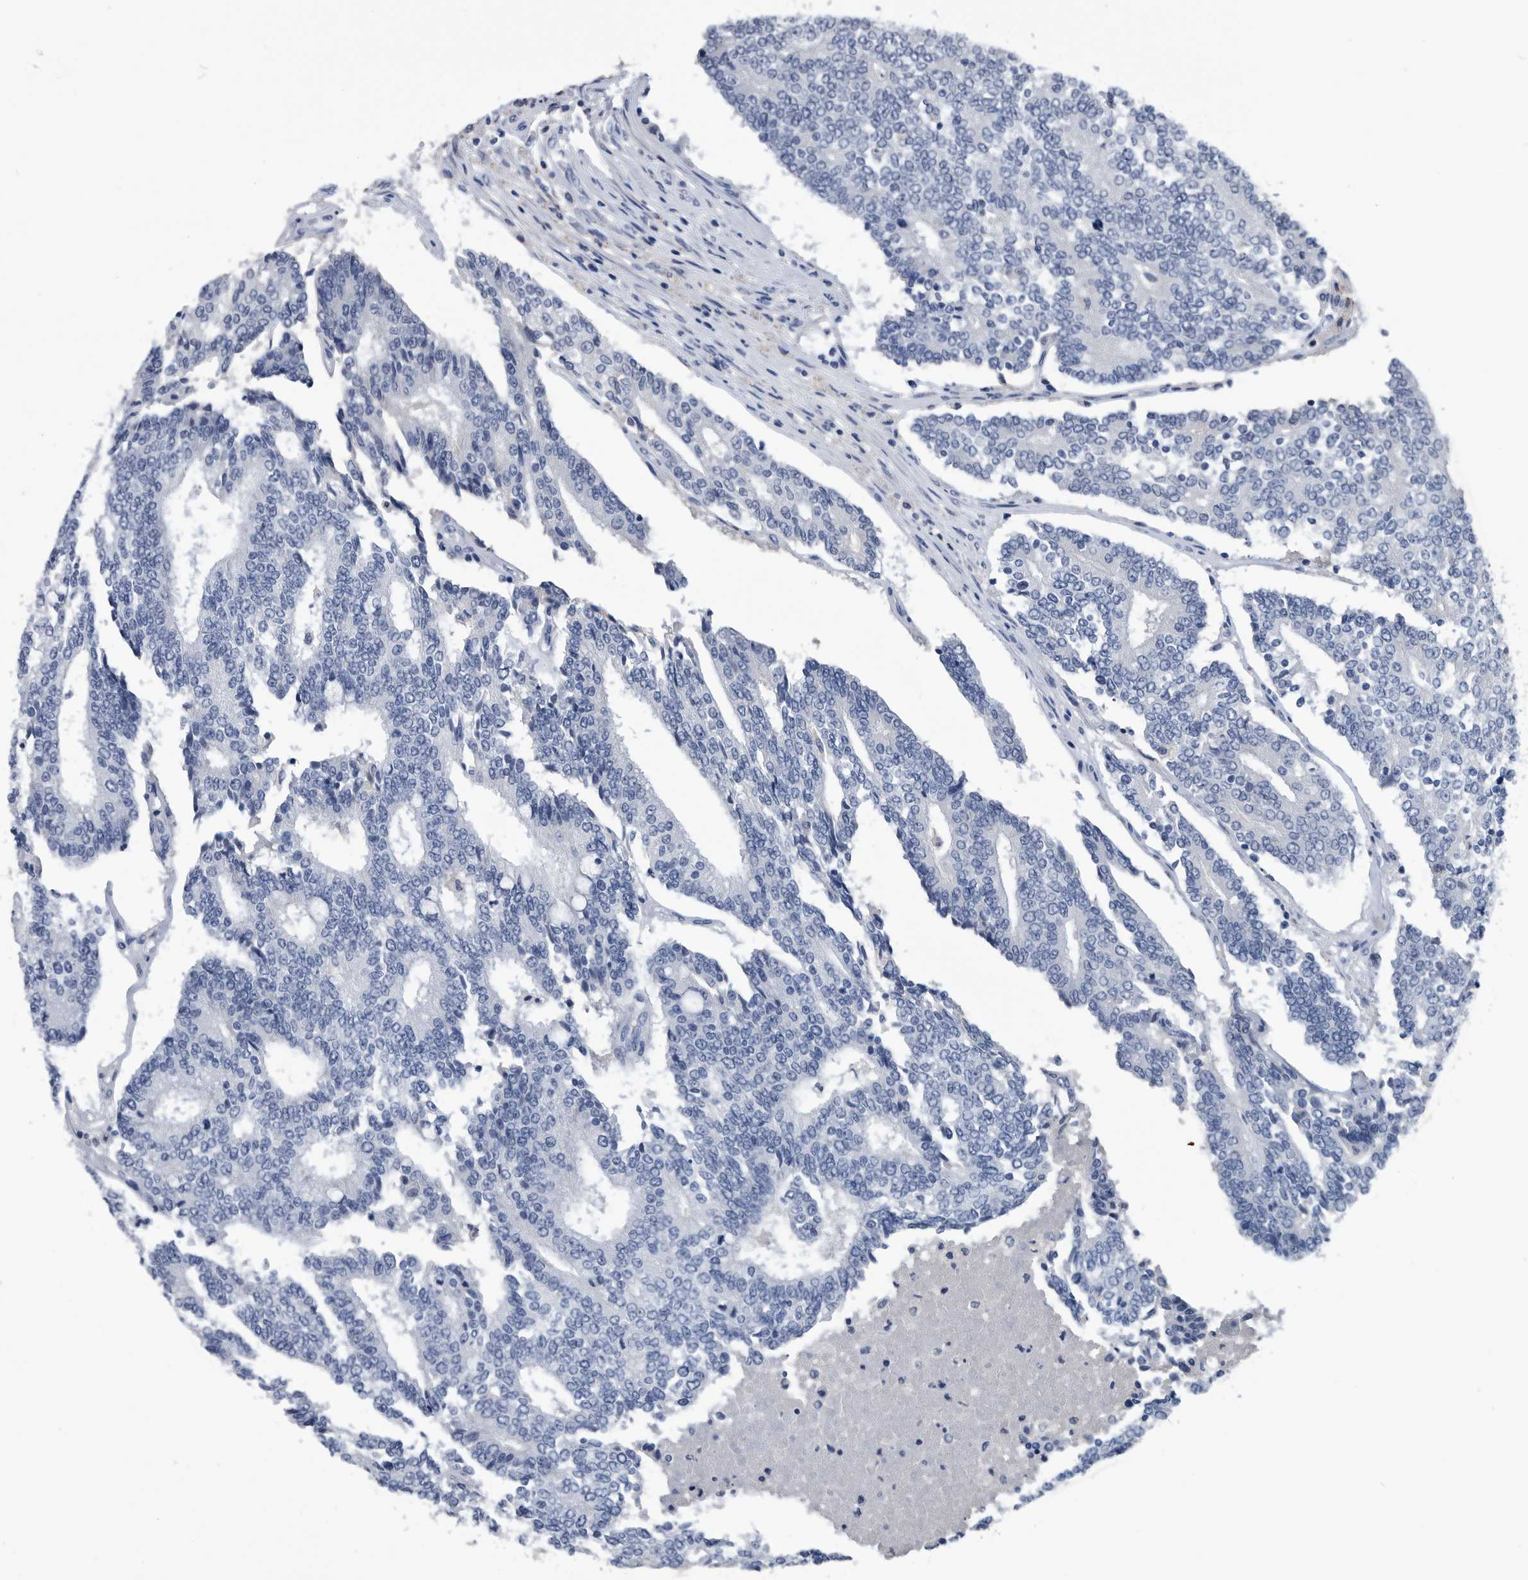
{"staining": {"intensity": "negative", "quantity": "none", "location": "none"}, "tissue": "prostate cancer", "cell_type": "Tumor cells", "image_type": "cancer", "snomed": [{"axis": "morphology", "description": "Normal tissue, NOS"}, {"axis": "morphology", "description": "Adenocarcinoma, High grade"}, {"axis": "topography", "description": "Prostate"}, {"axis": "topography", "description": "Seminal veicle"}], "caption": "High magnification brightfield microscopy of prostate high-grade adenocarcinoma stained with DAB (brown) and counterstained with hematoxylin (blue): tumor cells show no significant expression.", "gene": "PDXK", "patient": {"sex": "male", "age": 55}}